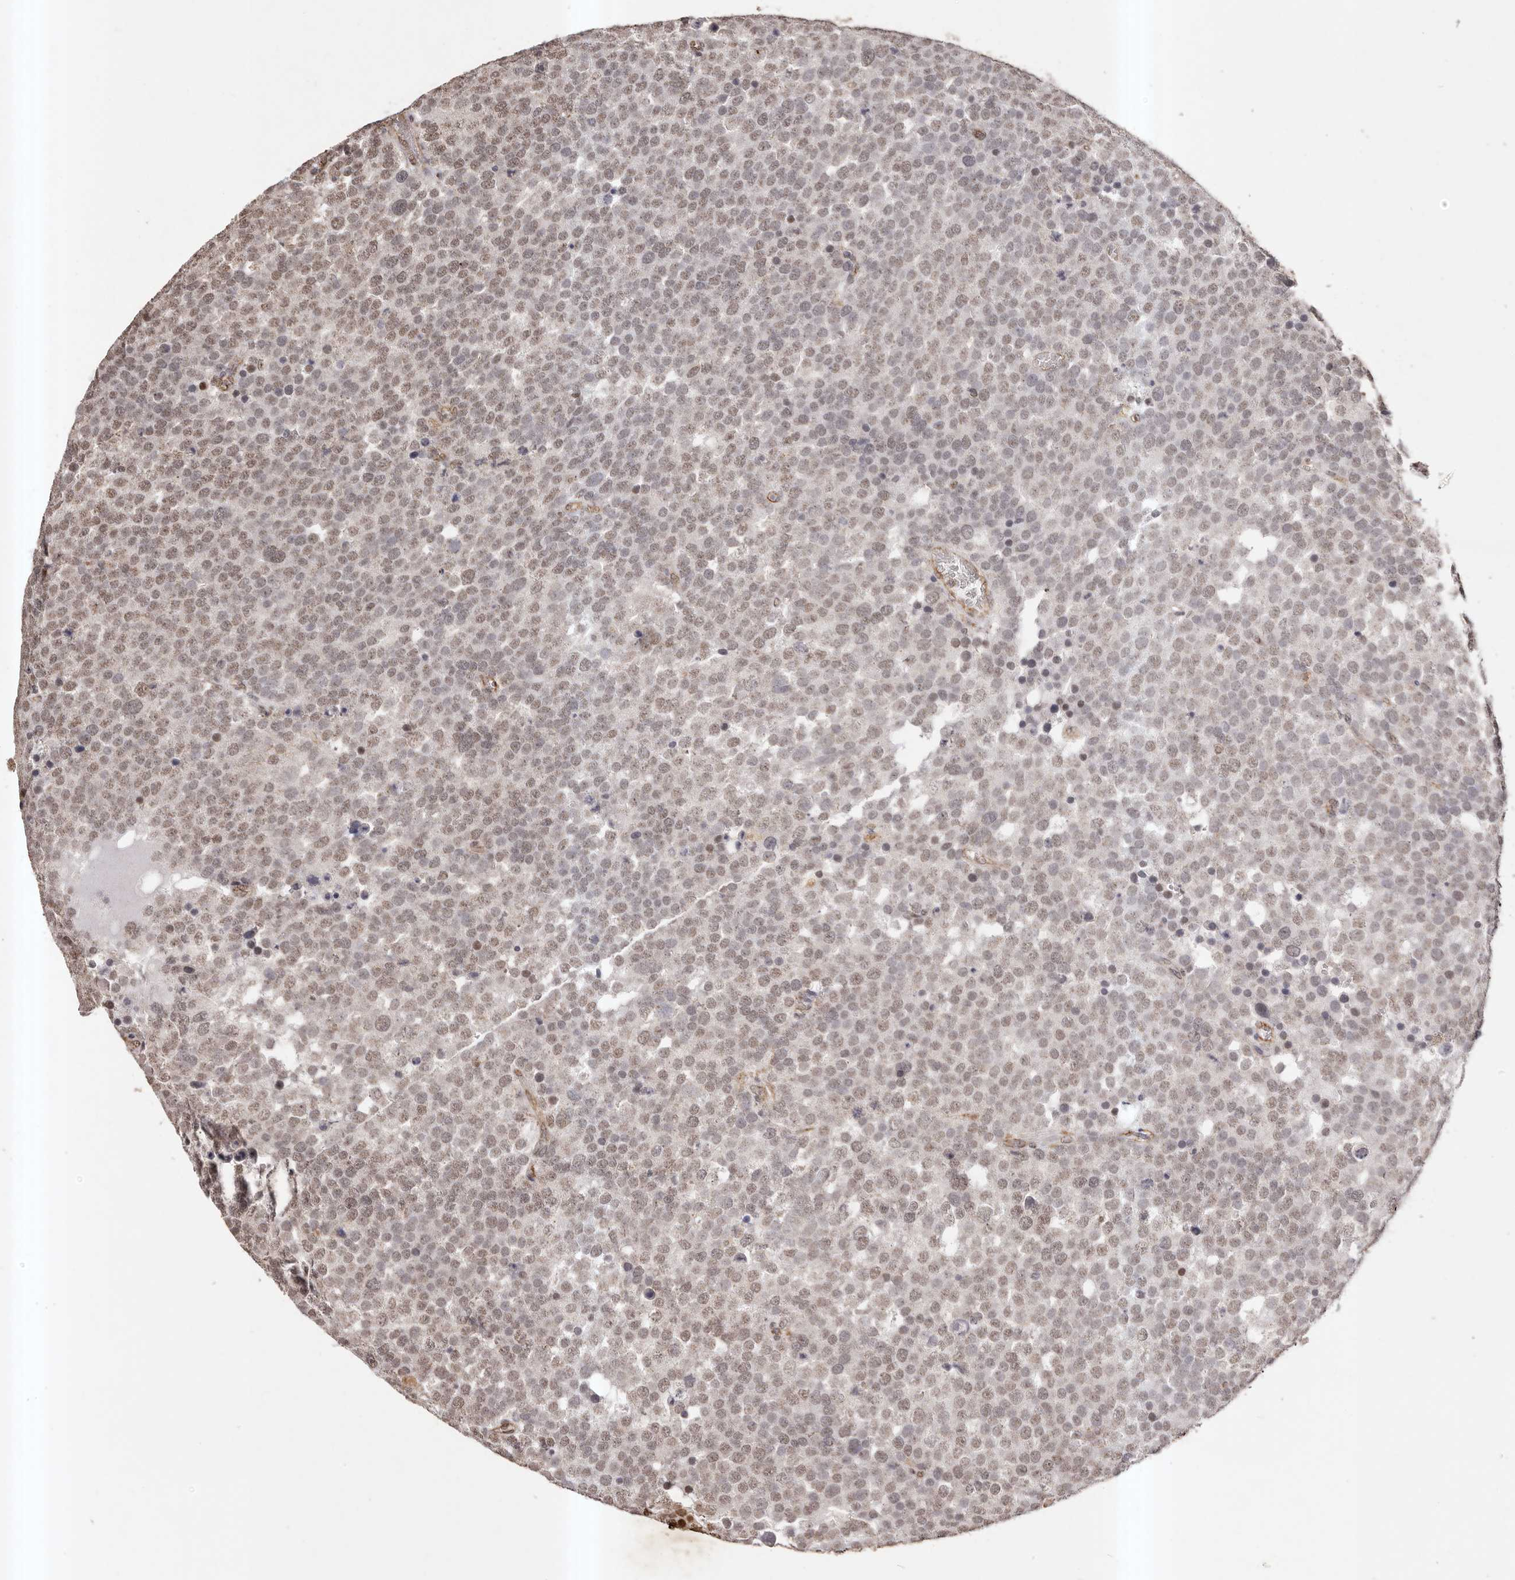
{"staining": {"intensity": "moderate", "quantity": ">75%", "location": "nuclear"}, "tissue": "testis cancer", "cell_type": "Tumor cells", "image_type": "cancer", "snomed": [{"axis": "morphology", "description": "Seminoma, NOS"}, {"axis": "topography", "description": "Testis"}], "caption": "Protein analysis of seminoma (testis) tissue demonstrates moderate nuclear expression in approximately >75% of tumor cells. The protein of interest is shown in brown color, while the nuclei are stained blue.", "gene": "RPS6KA5", "patient": {"sex": "male", "age": 71}}